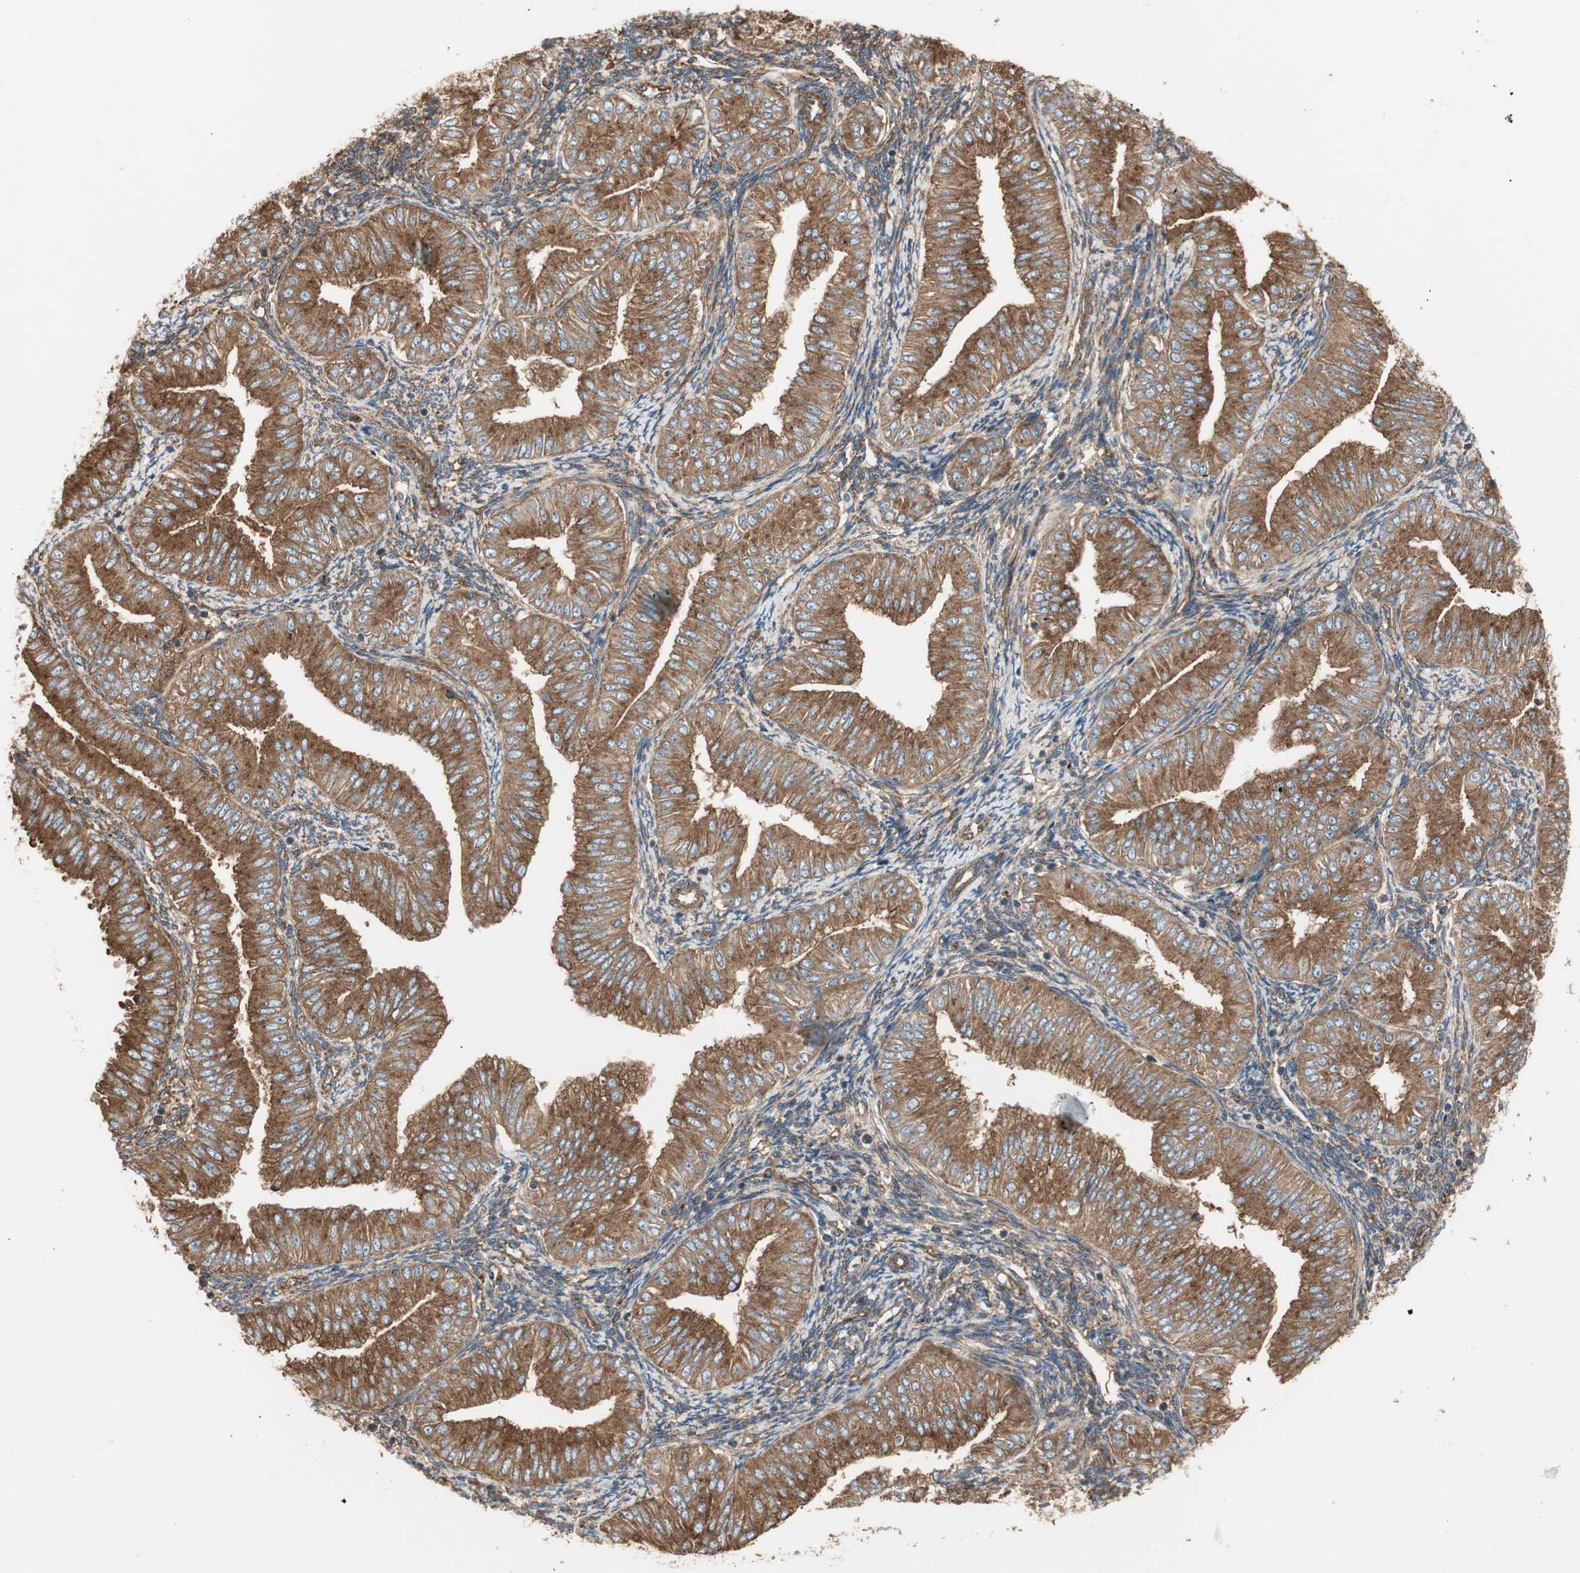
{"staining": {"intensity": "strong", "quantity": ">75%", "location": "cytoplasmic/membranous"}, "tissue": "endometrial cancer", "cell_type": "Tumor cells", "image_type": "cancer", "snomed": [{"axis": "morphology", "description": "Normal tissue, NOS"}, {"axis": "morphology", "description": "Adenocarcinoma, NOS"}, {"axis": "topography", "description": "Endometrium"}], "caption": "This image exhibits immunohistochemistry (IHC) staining of endometrial adenocarcinoma, with high strong cytoplasmic/membranous positivity in about >75% of tumor cells.", "gene": "H6PD", "patient": {"sex": "female", "age": 53}}